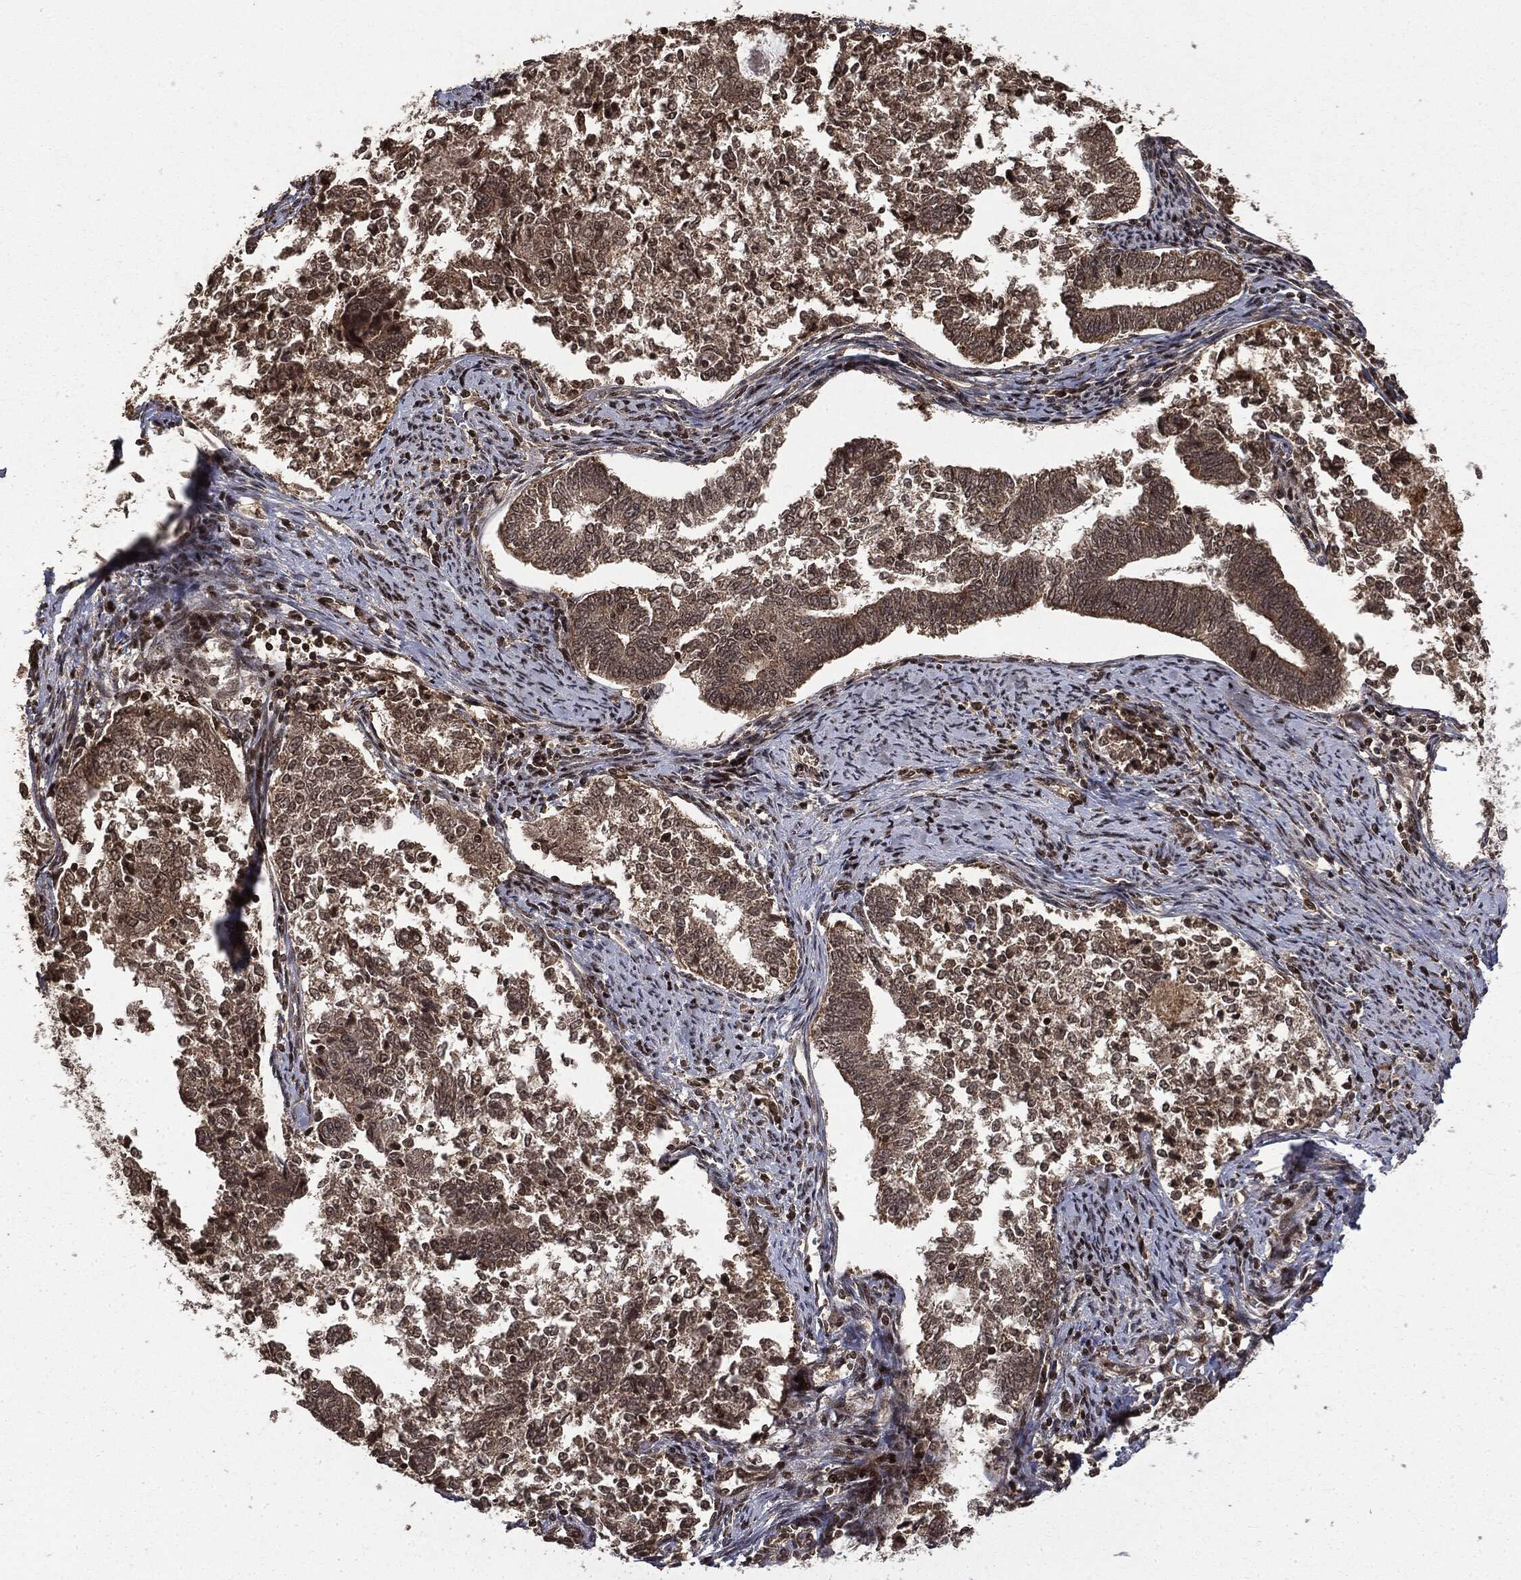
{"staining": {"intensity": "weak", "quantity": ">75%", "location": "cytoplasmic/membranous"}, "tissue": "endometrial cancer", "cell_type": "Tumor cells", "image_type": "cancer", "snomed": [{"axis": "morphology", "description": "Adenocarcinoma, NOS"}, {"axis": "topography", "description": "Endometrium"}], "caption": "Tumor cells reveal weak cytoplasmic/membranous positivity in about >75% of cells in endometrial cancer. (DAB = brown stain, brightfield microscopy at high magnification).", "gene": "CTDP1", "patient": {"sex": "female", "age": 65}}